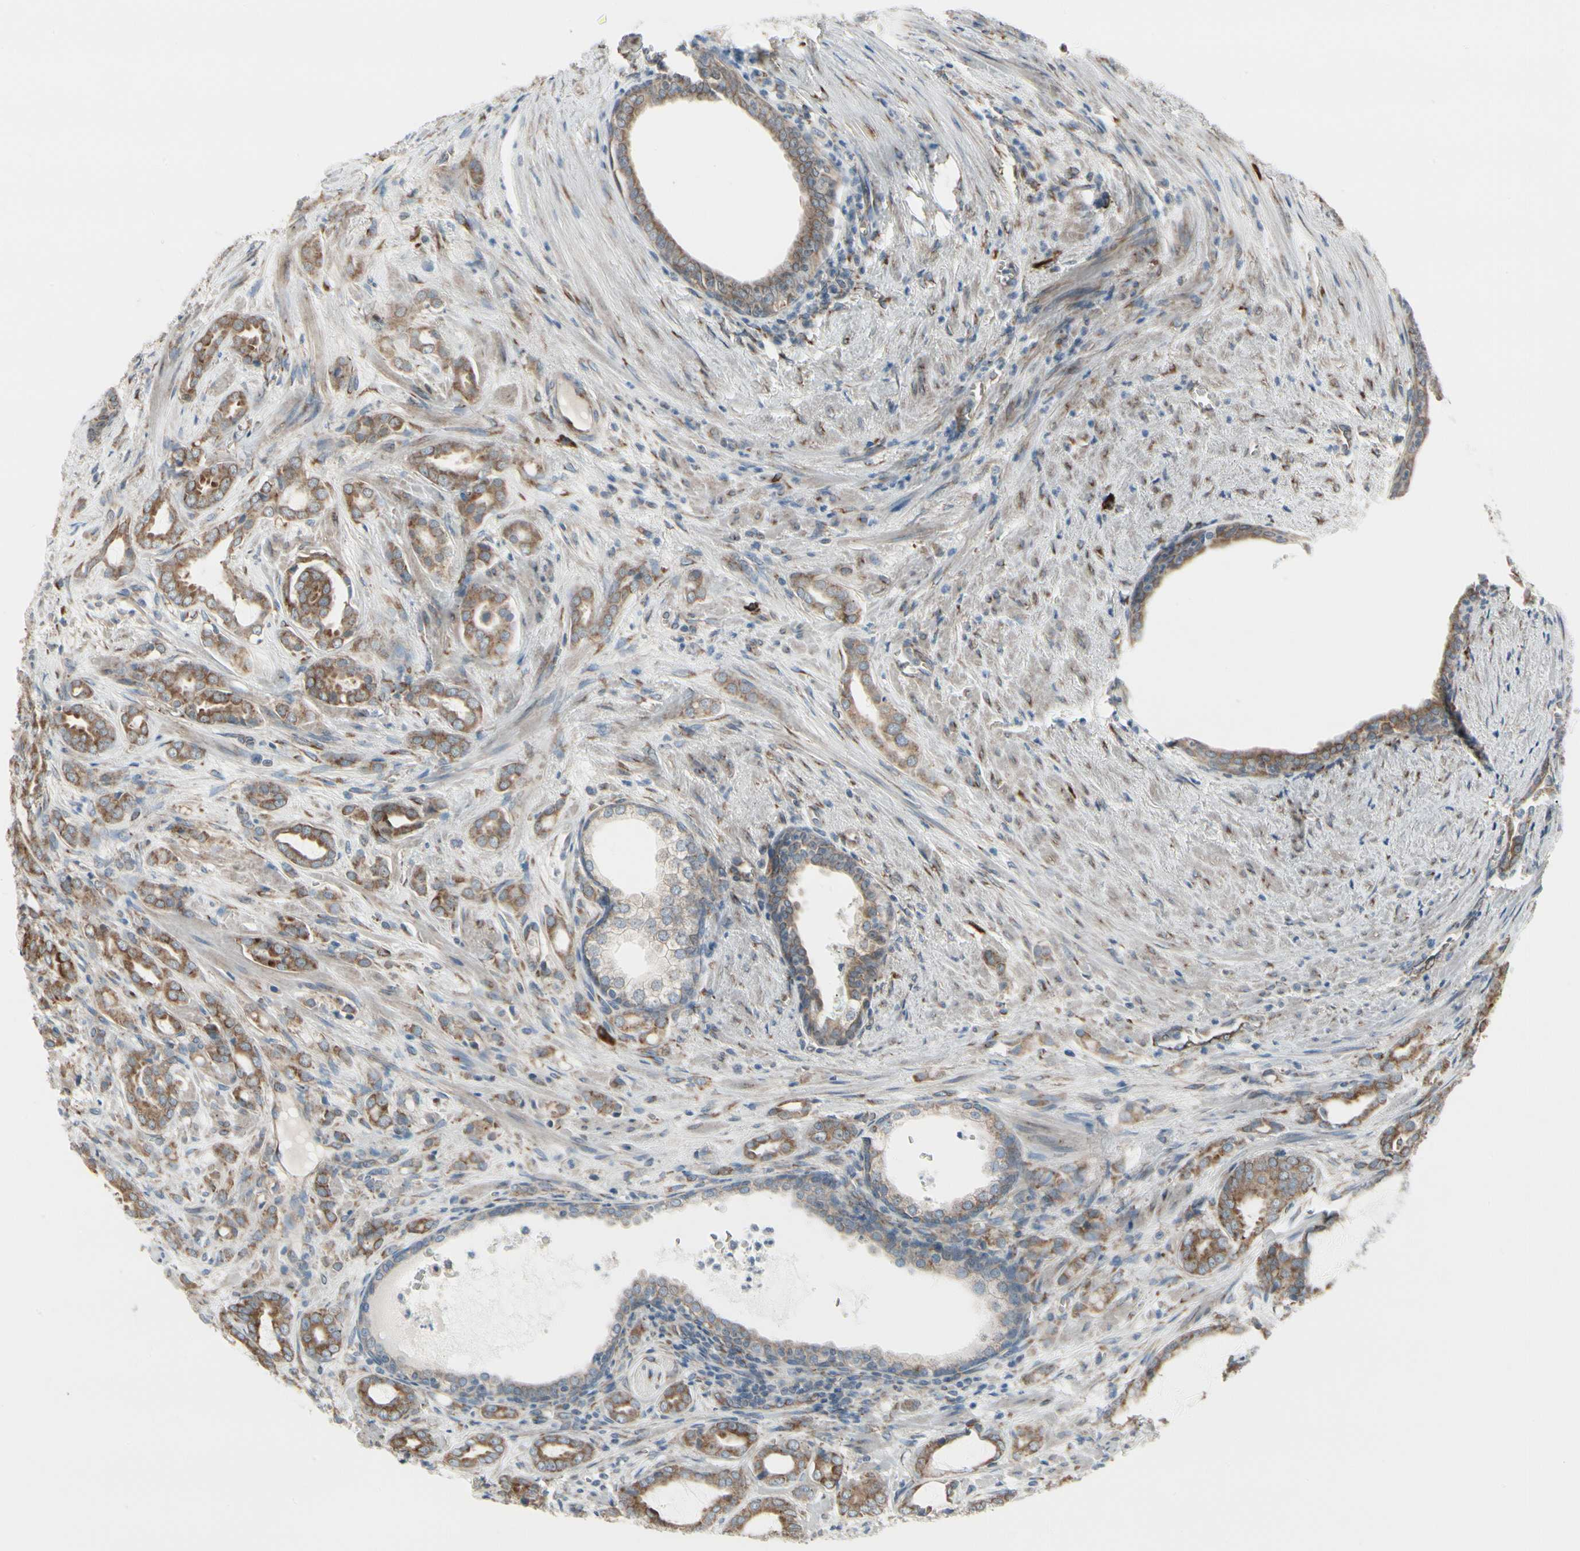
{"staining": {"intensity": "moderate", "quantity": ">75%", "location": "cytoplasmic/membranous"}, "tissue": "prostate cancer", "cell_type": "Tumor cells", "image_type": "cancer", "snomed": [{"axis": "morphology", "description": "Adenocarcinoma, High grade"}, {"axis": "topography", "description": "Prostate"}], "caption": "Immunohistochemistry (IHC) of prostate adenocarcinoma (high-grade) displays medium levels of moderate cytoplasmic/membranous positivity in about >75% of tumor cells. Using DAB (3,3'-diaminobenzidine) (brown) and hematoxylin (blue) stains, captured at high magnification using brightfield microscopy.", "gene": "FNDC3A", "patient": {"sex": "male", "age": 64}}